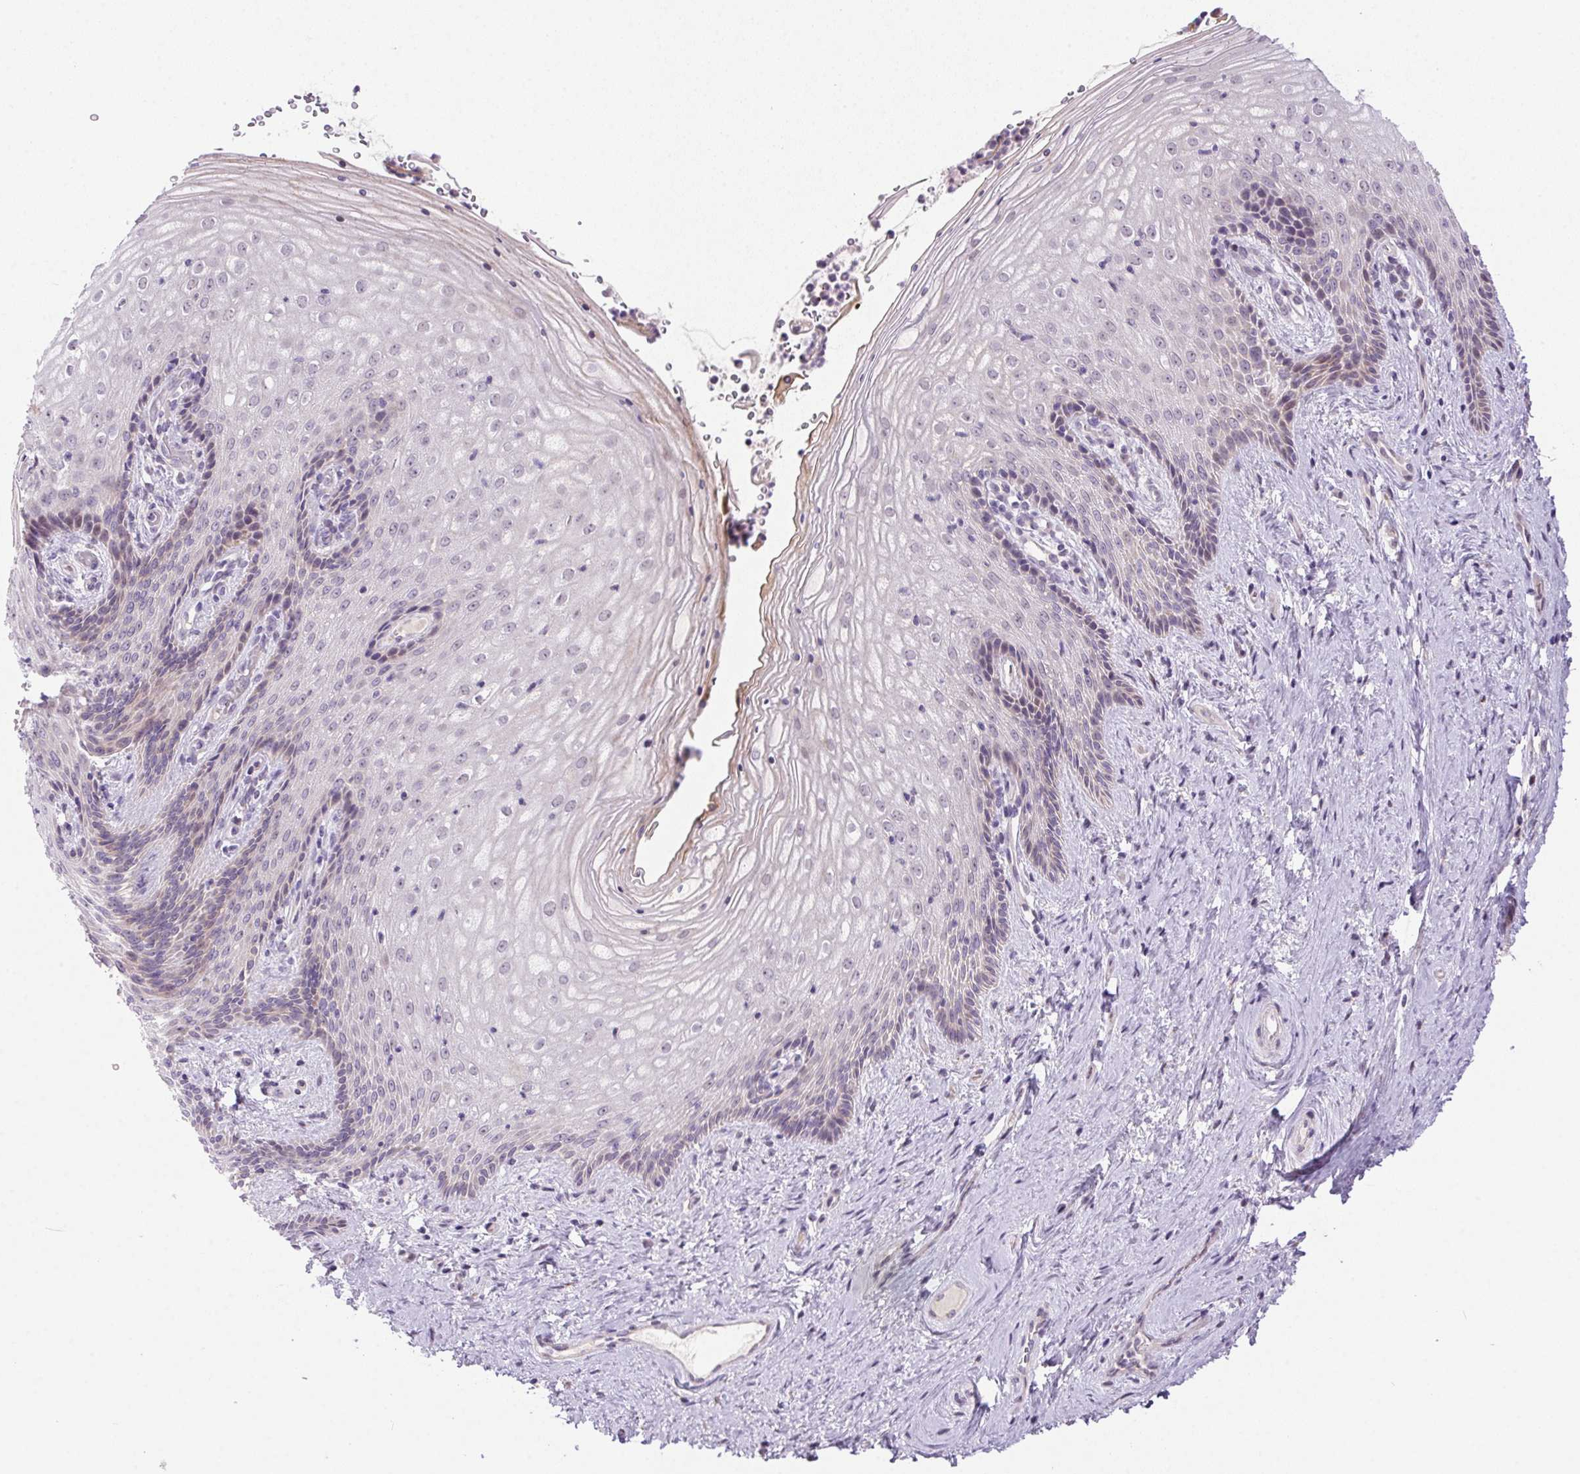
{"staining": {"intensity": "negative", "quantity": "none", "location": "none"}, "tissue": "vagina", "cell_type": "Squamous epithelial cells", "image_type": "normal", "snomed": [{"axis": "morphology", "description": "Normal tissue, NOS"}, {"axis": "topography", "description": "Vagina"}], "caption": "The histopathology image displays no staining of squamous epithelial cells in unremarkable vagina.", "gene": "LRRTM1", "patient": {"sex": "female", "age": 45}}